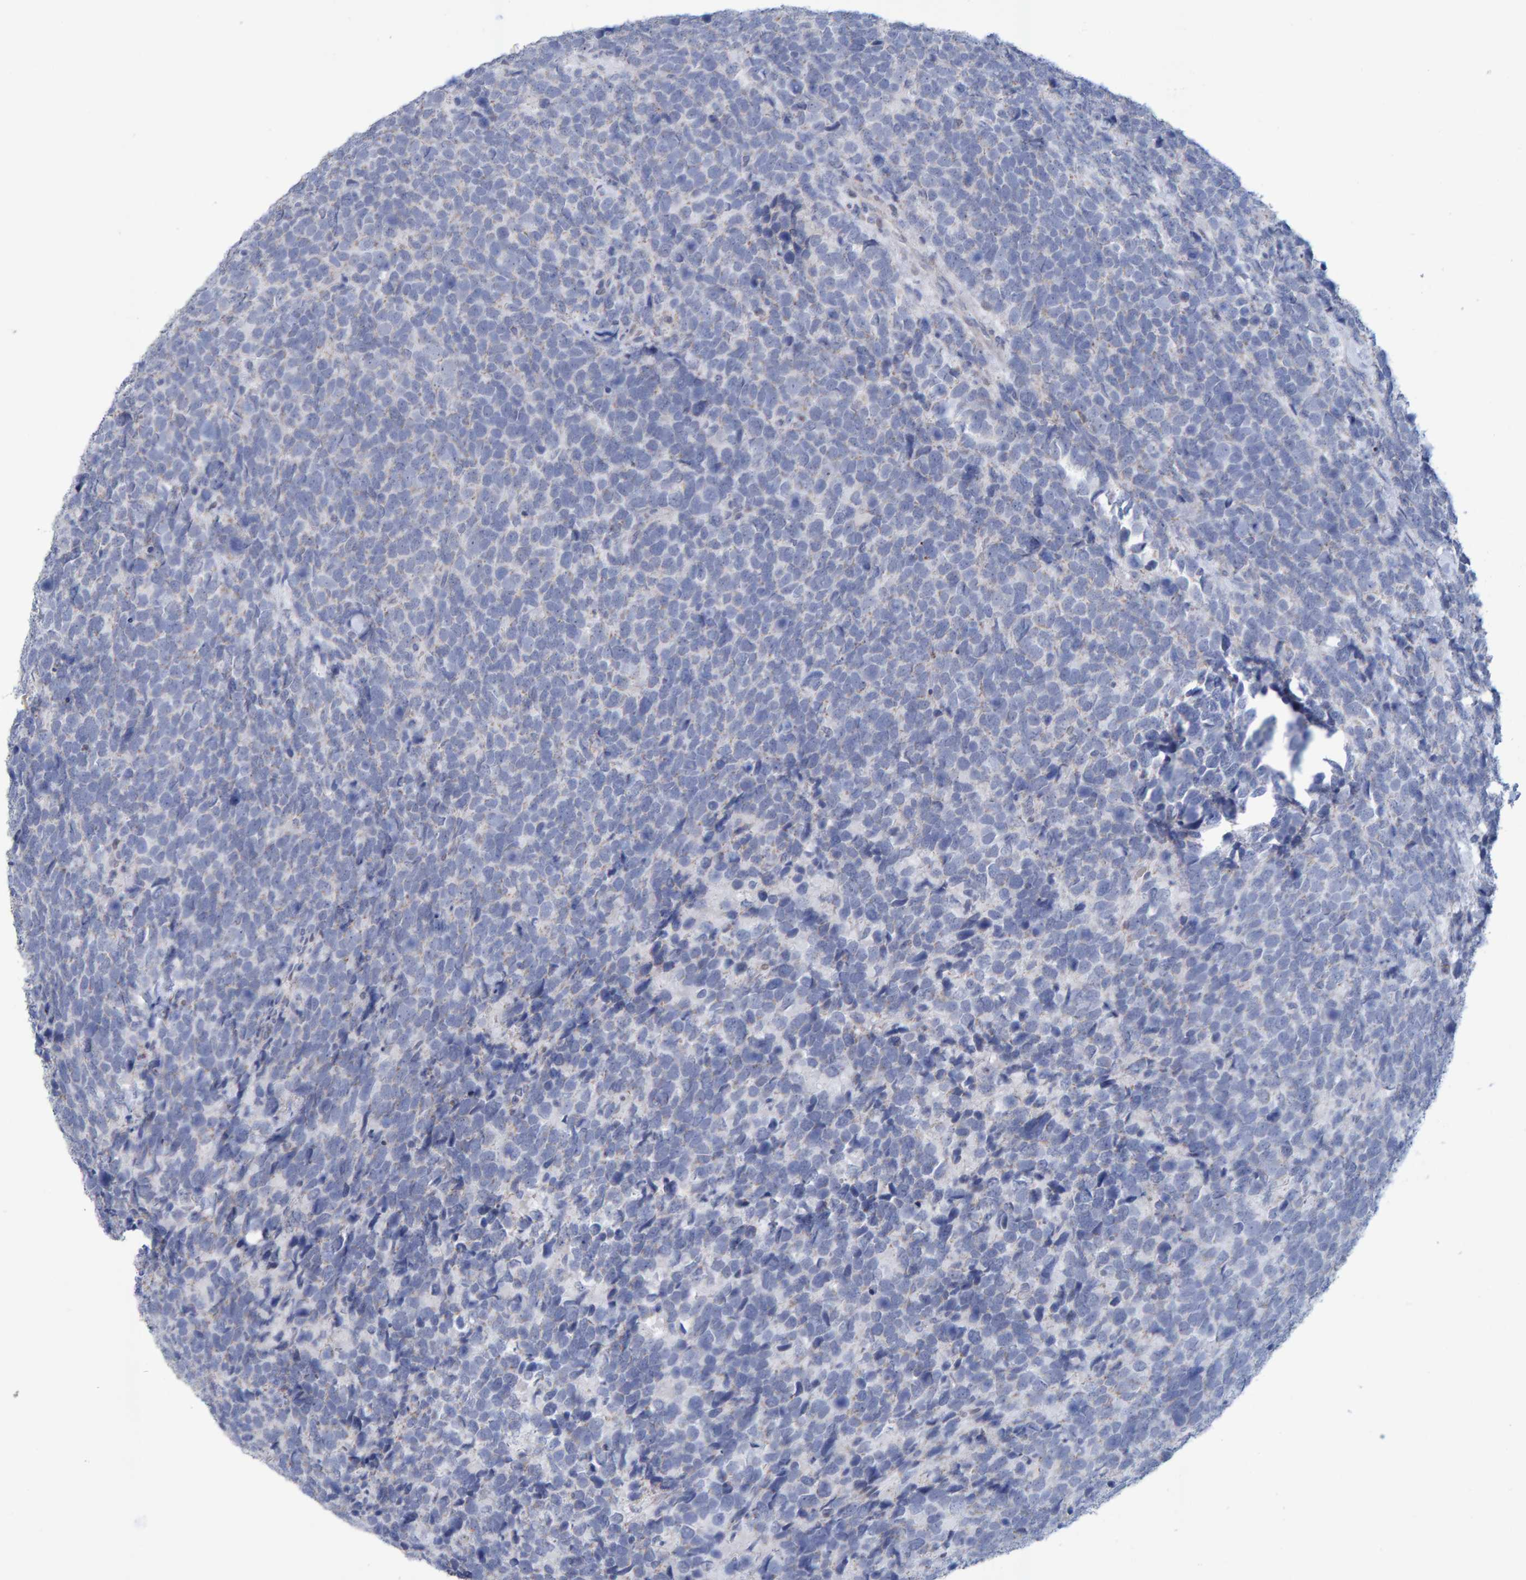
{"staining": {"intensity": "negative", "quantity": "none", "location": "none"}, "tissue": "urothelial cancer", "cell_type": "Tumor cells", "image_type": "cancer", "snomed": [{"axis": "morphology", "description": "Urothelial carcinoma, High grade"}, {"axis": "topography", "description": "Urinary bladder"}], "caption": "A photomicrograph of urothelial carcinoma (high-grade) stained for a protein reveals no brown staining in tumor cells. (Brightfield microscopy of DAB (3,3'-diaminobenzidine) immunohistochemistry at high magnification).", "gene": "USP43", "patient": {"sex": "female", "age": 82}}